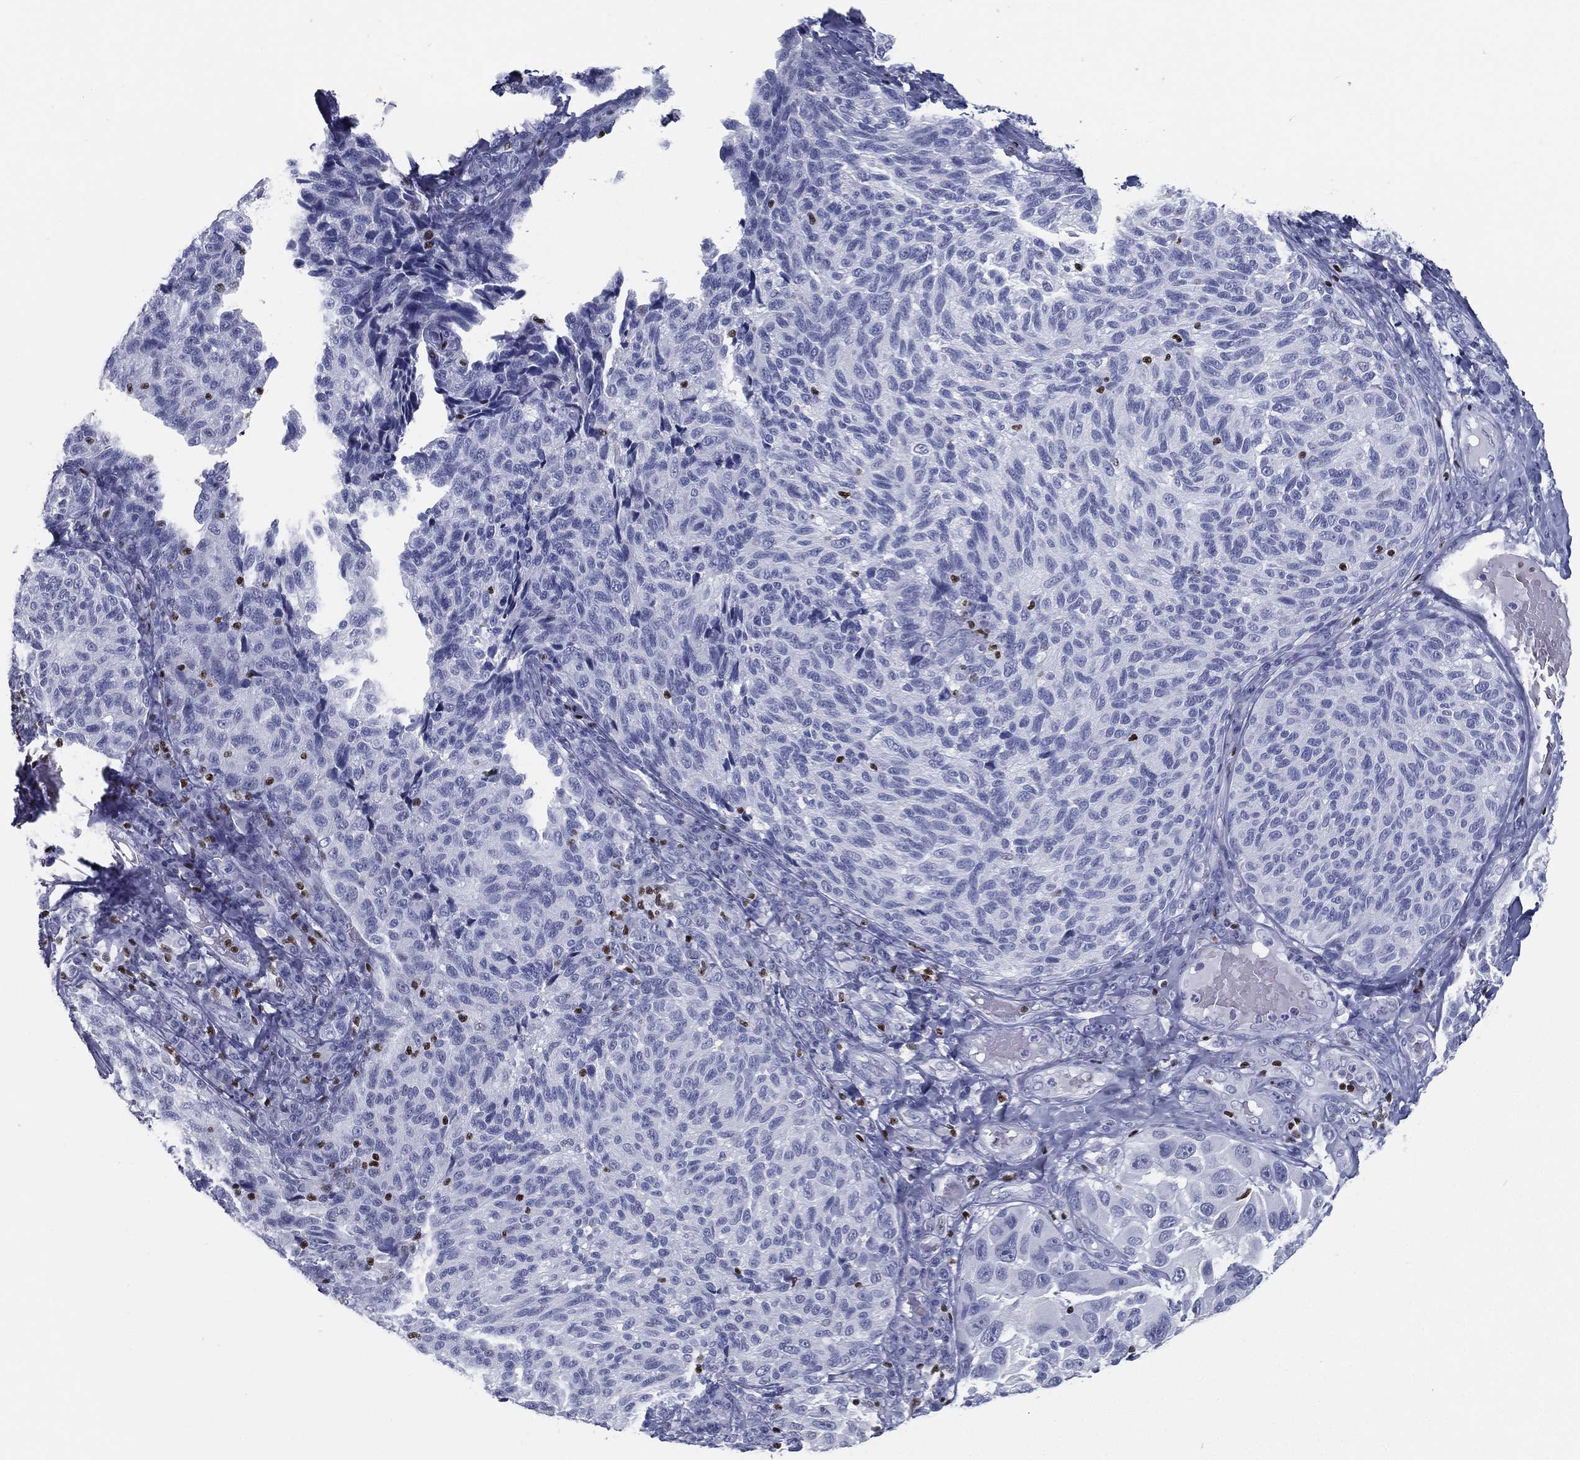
{"staining": {"intensity": "negative", "quantity": "none", "location": "none"}, "tissue": "melanoma", "cell_type": "Tumor cells", "image_type": "cancer", "snomed": [{"axis": "morphology", "description": "Malignant melanoma, NOS"}, {"axis": "topography", "description": "Skin"}], "caption": "IHC of human malignant melanoma reveals no staining in tumor cells.", "gene": "PYHIN1", "patient": {"sex": "female", "age": 73}}